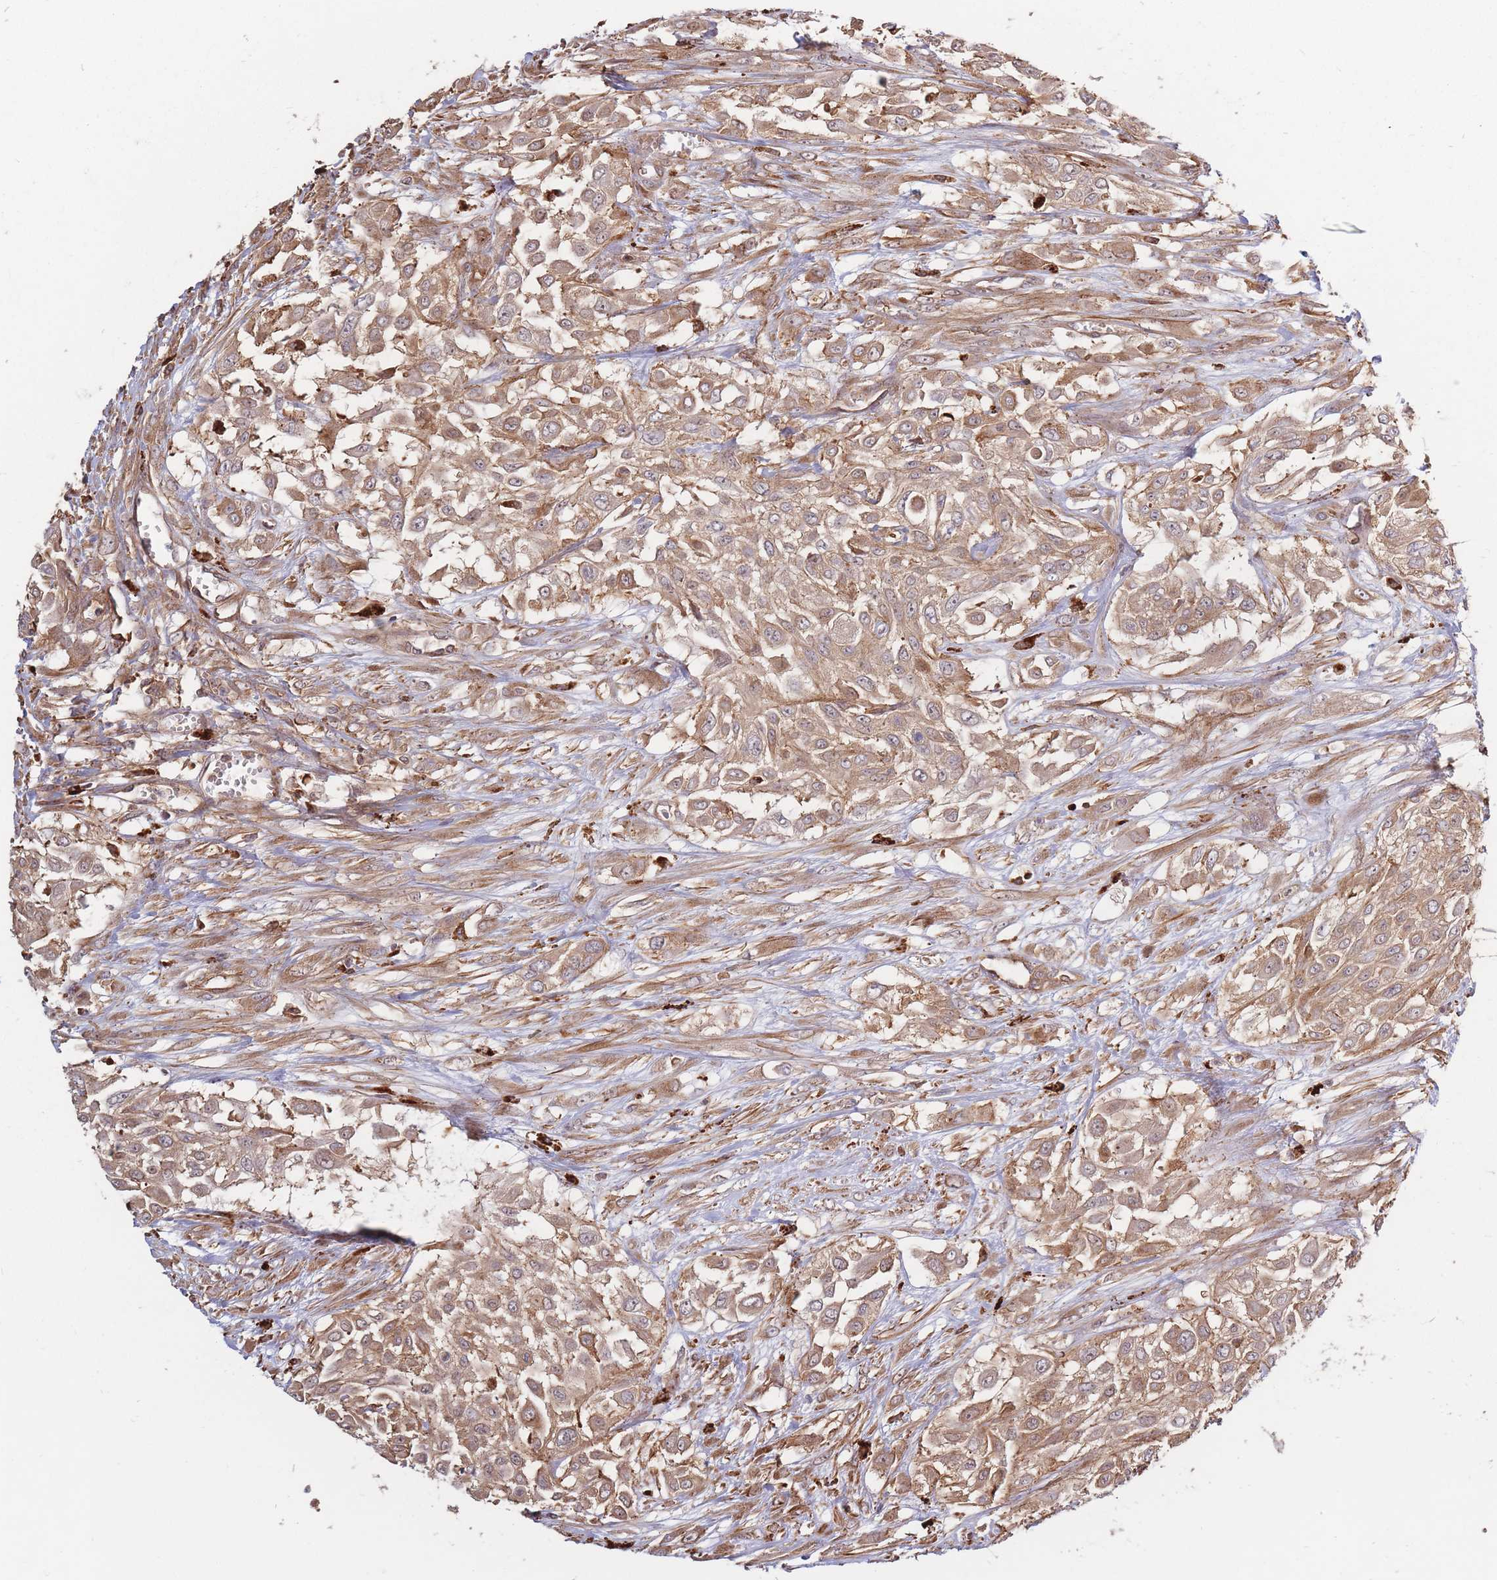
{"staining": {"intensity": "moderate", "quantity": ">75%", "location": "cytoplasmic/membranous"}, "tissue": "urothelial cancer", "cell_type": "Tumor cells", "image_type": "cancer", "snomed": [{"axis": "morphology", "description": "Urothelial carcinoma, High grade"}, {"axis": "topography", "description": "Urinary bladder"}], "caption": "High-magnification brightfield microscopy of urothelial cancer stained with DAB (brown) and counterstained with hematoxylin (blue). tumor cells exhibit moderate cytoplasmic/membranous staining is seen in about>75% of cells.", "gene": "RASSF2", "patient": {"sex": "male", "age": 57}}